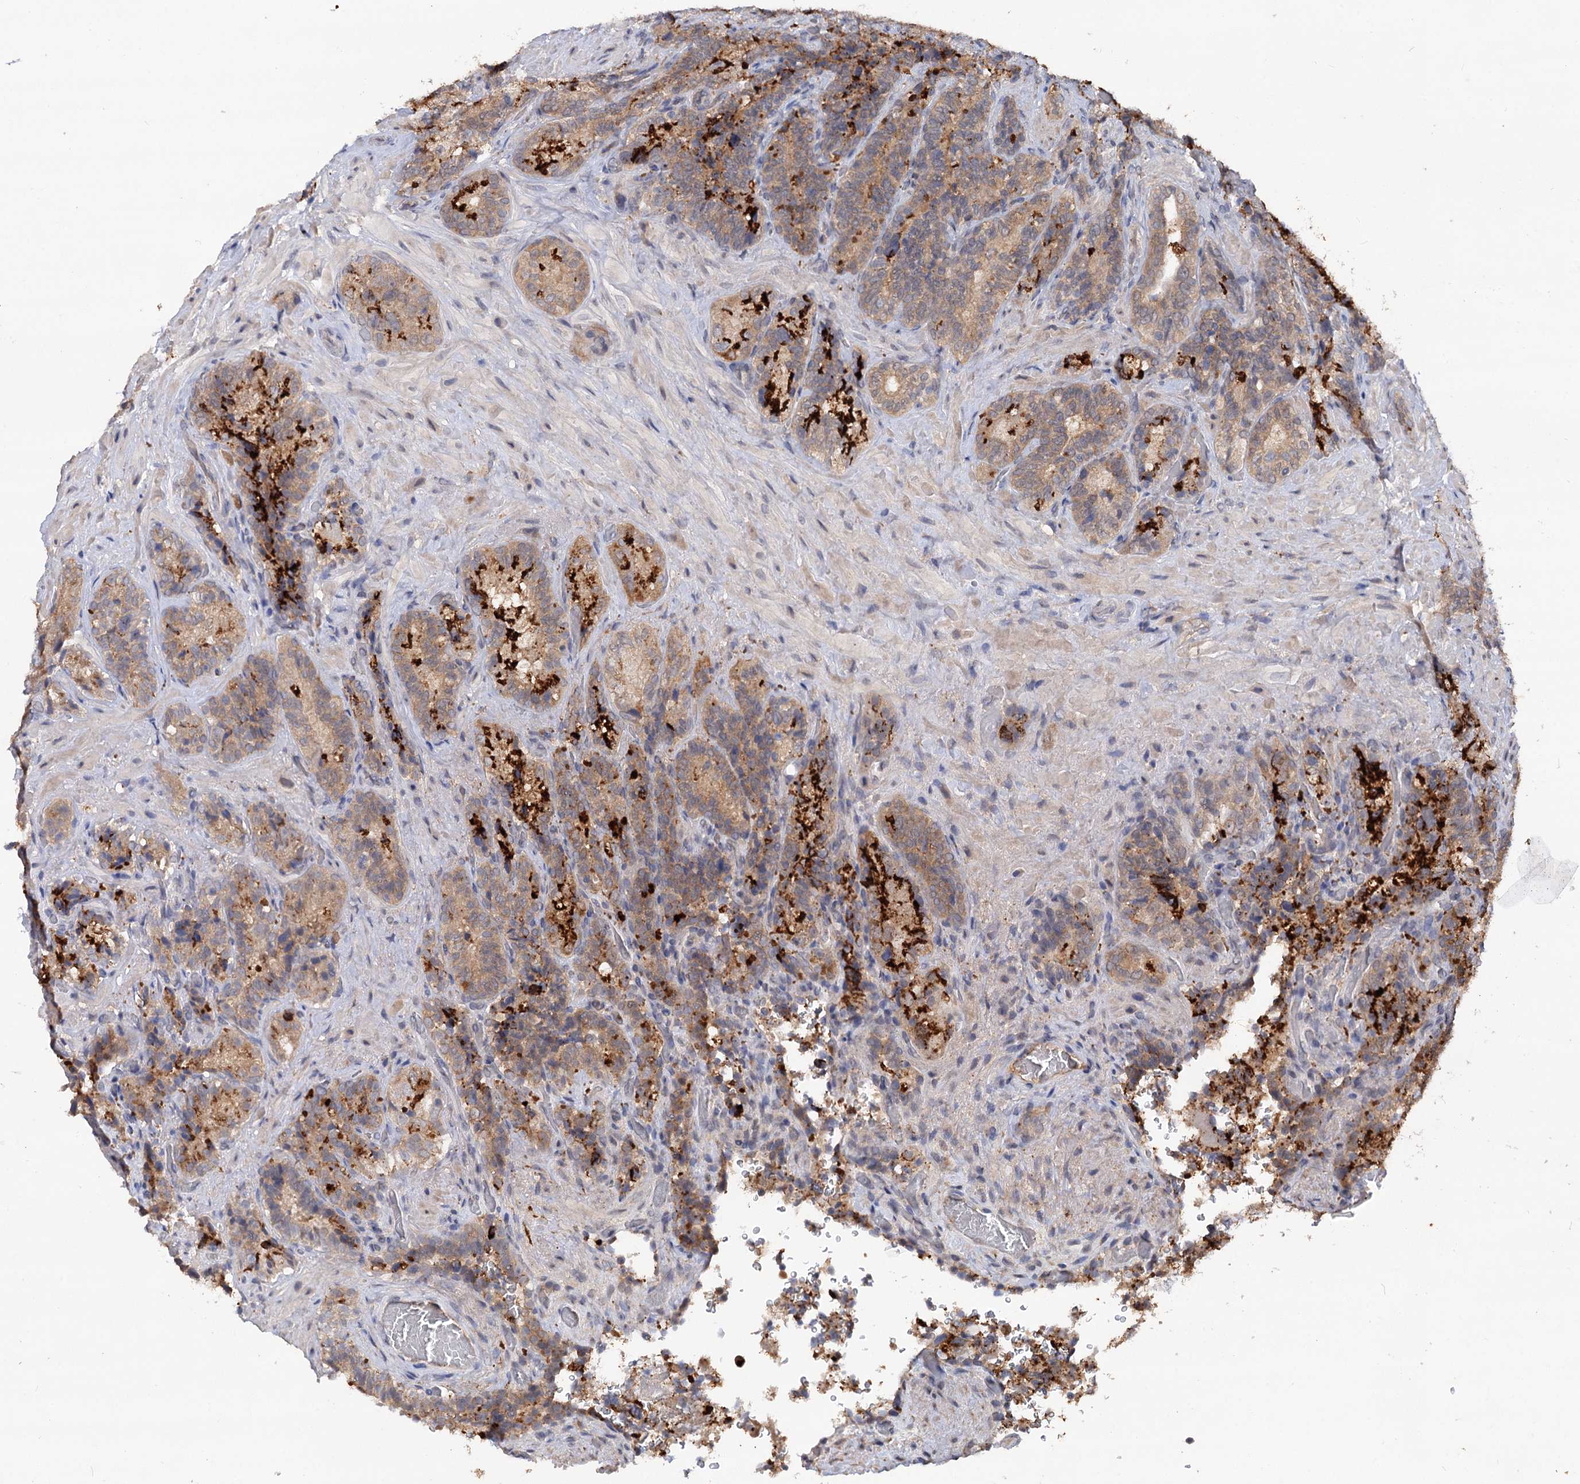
{"staining": {"intensity": "strong", "quantity": ">75%", "location": "cytoplasmic/membranous"}, "tissue": "seminal vesicle", "cell_type": "Glandular cells", "image_type": "normal", "snomed": [{"axis": "morphology", "description": "Normal tissue, NOS"}, {"axis": "topography", "description": "Prostate and seminal vesicle, NOS"}, {"axis": "topography", "description": "Prostate"}, {"axis": "topography", "description": "Seminal veicle"}], "caption": "DAB immunohistochemical staining of benign seminal vesicle displays strong cytoplasmic/membranous protein staining in about >75% of glandular cells. The protein of interest is stained brown, and the nuclei are stained in blue (DAB (3,3'-diaminobenzidine) IHC with brightfield microscopy, high magnification).", "gene": "NUDCD2", "patient": {"sex": "male", "age": 67}}